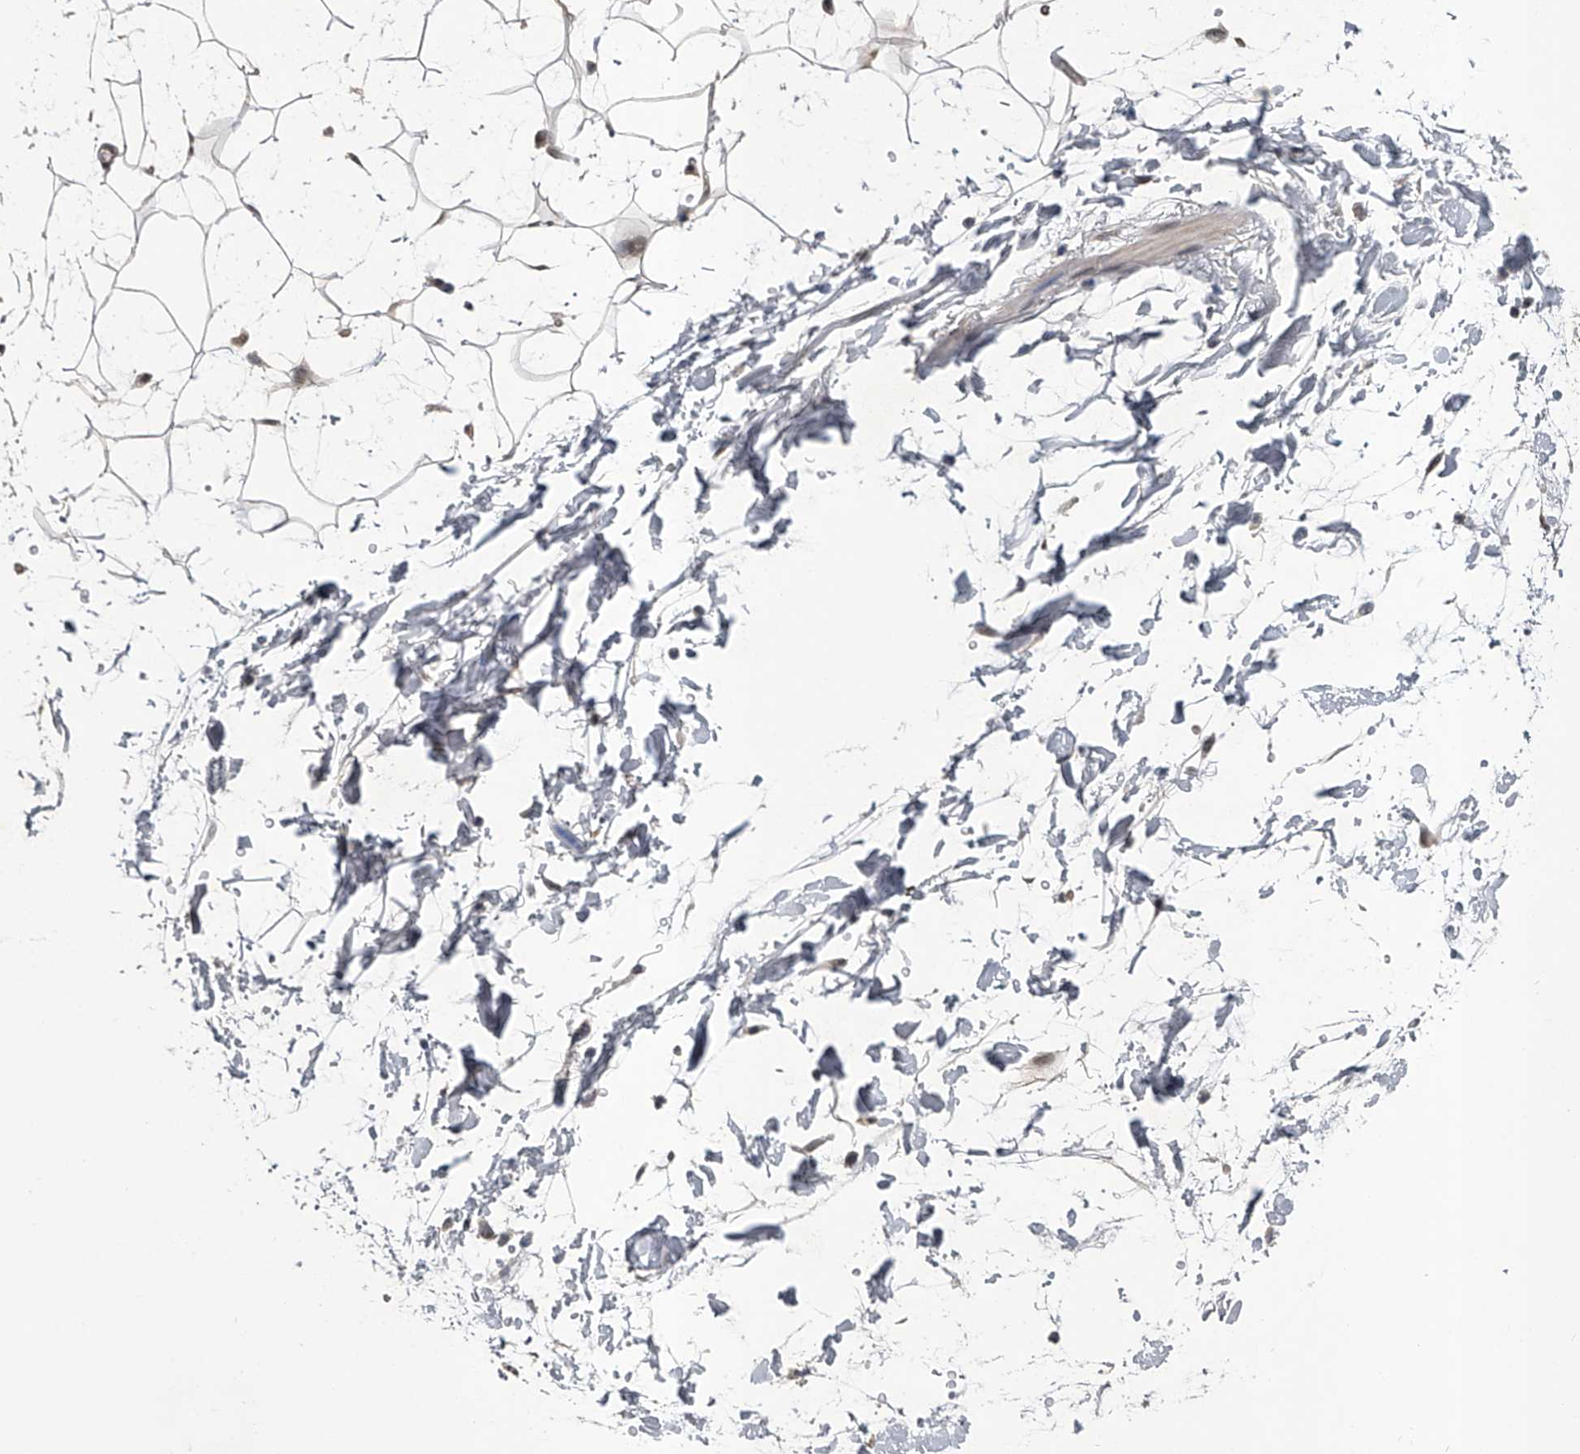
{"staining": {"intensity": "weak", "quantity": "25%-75%", "location": "cytoplasmic/membranous"}, "tissue": "adipose tissue", "cell_type": "Adipocytes", "image_type": "normal", "snomed": [{"axis": "morphology", "description": "Normal tissue, NOS"}, {"axis": "topography", "description": "Soft tissue"}], "caption": "Weak cytoplasmic/membranous protein positivity is appreciated in approximately 25%-75% of adipocytes in adipose tissue.", "gene": "SLC12A8", "patient": {"sex": "male", "age": 72}}